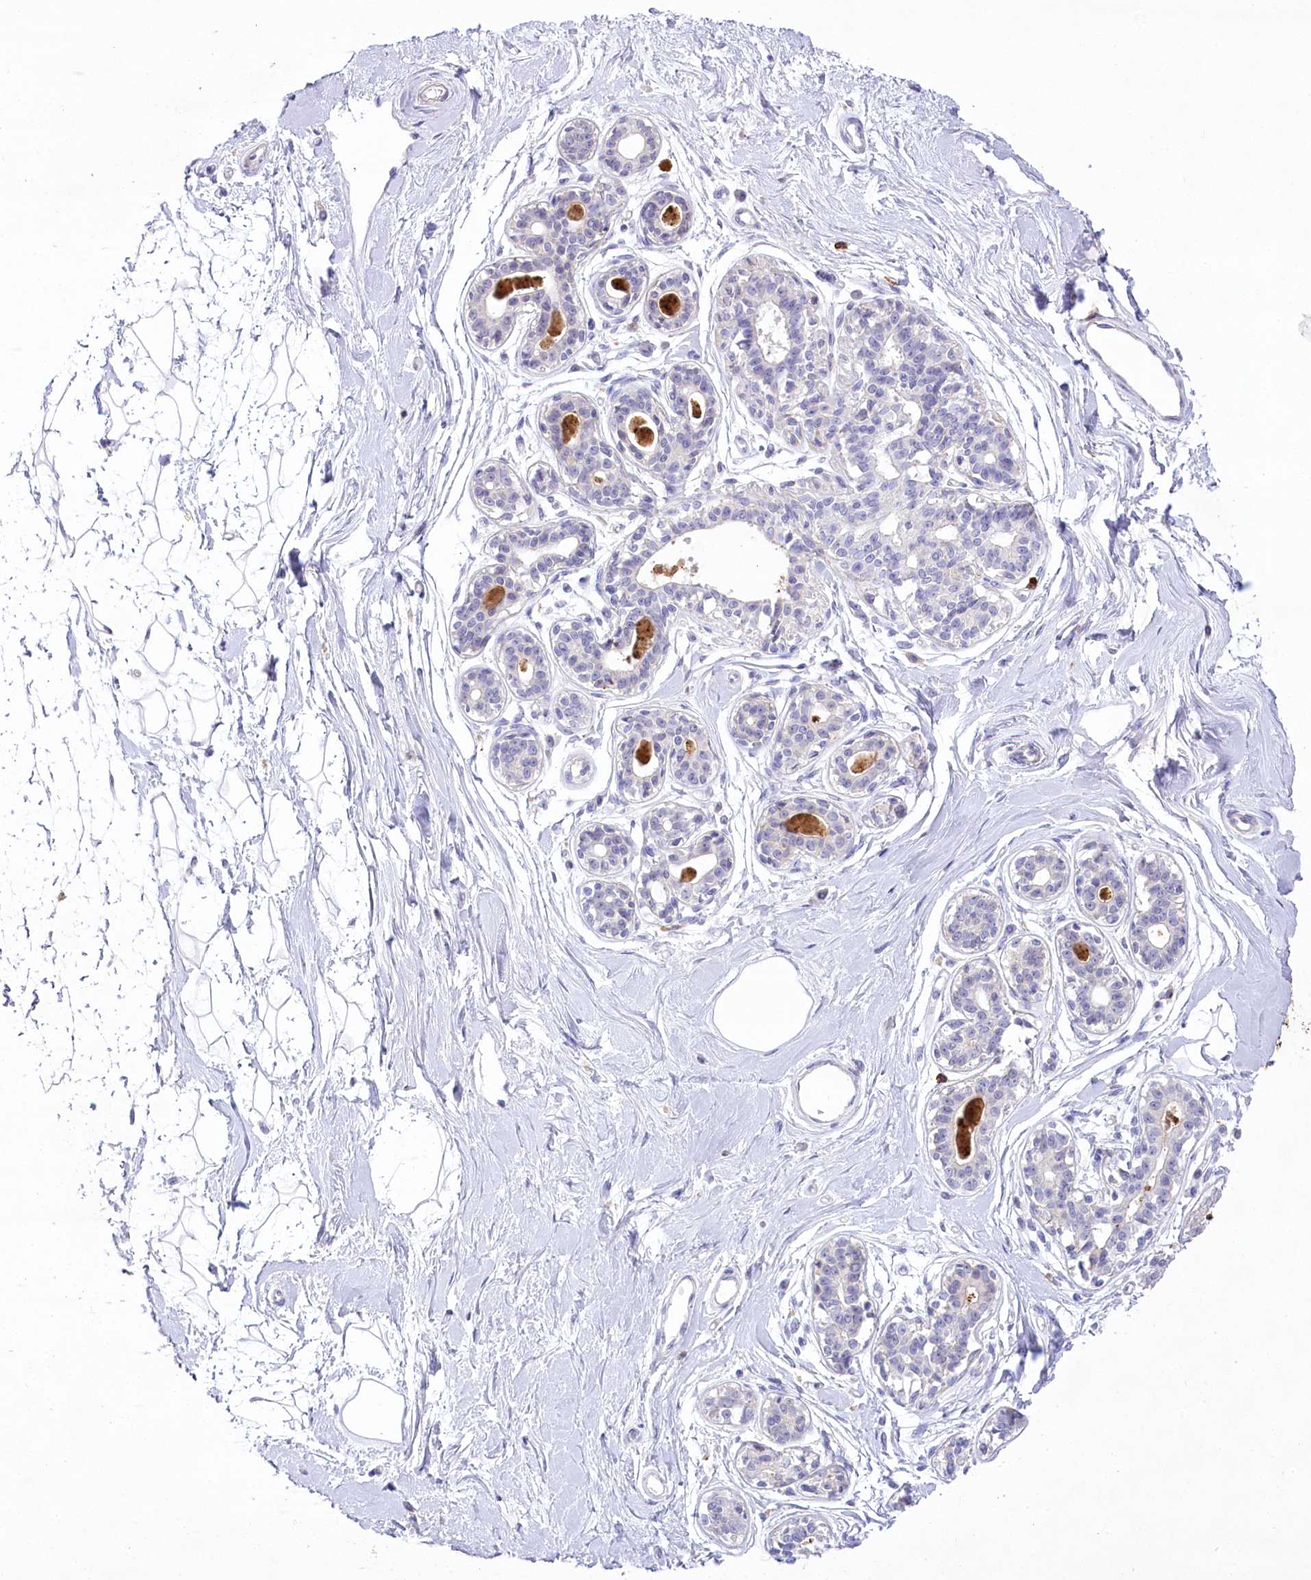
{"staining": {"intensity": "negative", "quantity": "none", "location": "none"}, "tissue": "breast", "cell_type": "Adipocytes", "image_type": "normal", "snomed": [{"axis": "morphology", "description": "Normal tissue, NOS"}, {"axis": "topography", "description": "Breast"}], "caption": "DAB immunohistochemical staining of benign breast shows no significant staining in adipocytes.", "gene": "MYOZ1", "patient": {"sex": "female", "age": 45}}